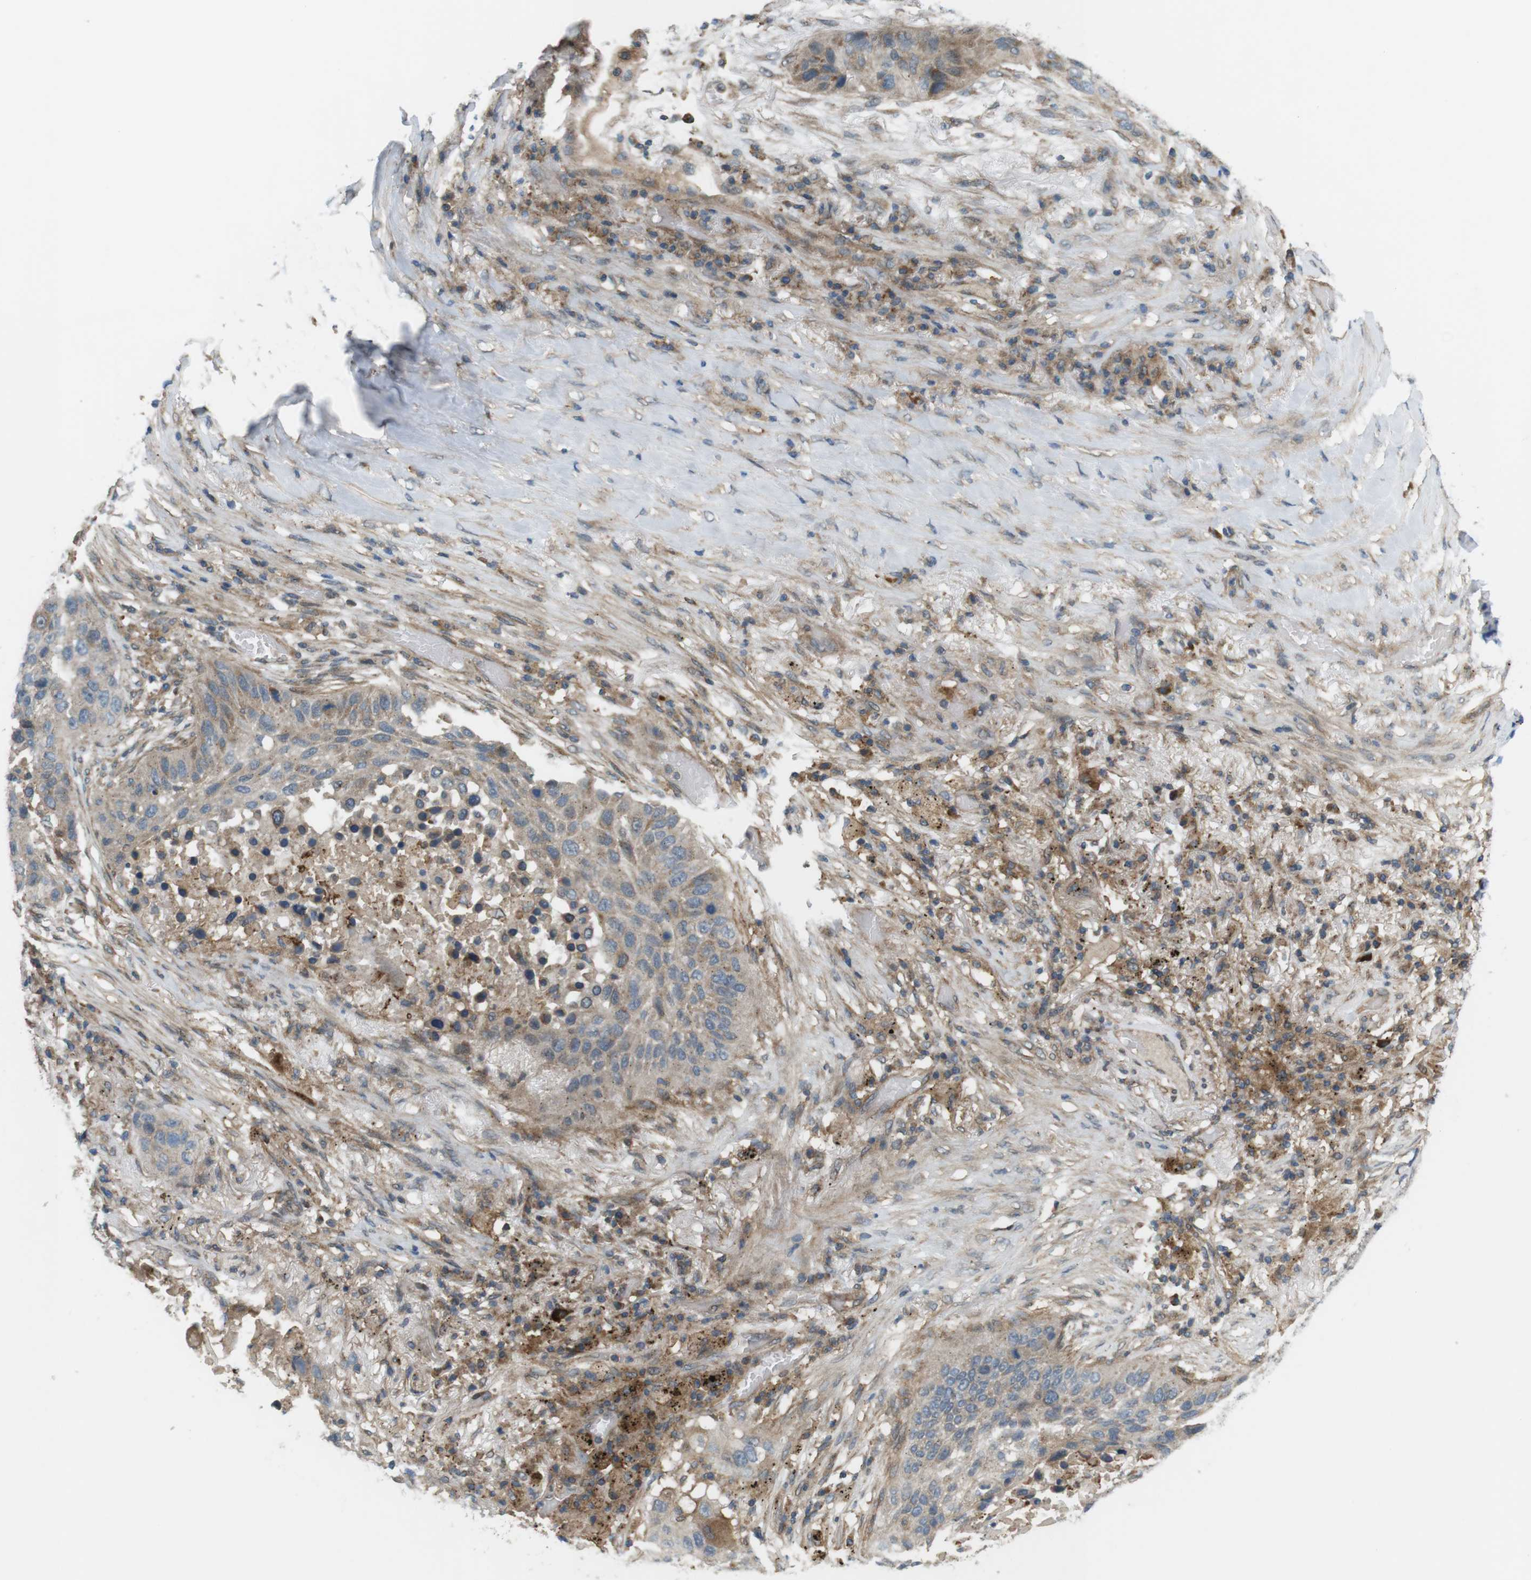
{"staining": {"intensity": "weak", "quantity": "25%-75%", "location": "cytoplasmic/membranous"}, "tissue": "lung cancer", "cell_type": "Tumor cells", "image_type": "cancer", "snomed": [{"axis": "morphology", "description": "Squamous cell carcinoma, NOS"}, {"axis": "topography", "description": "Lung"}], "caption": "Tumor cells display weak cytoplasmic/membranous positivity in about 25%-75% of cells in lung cancer. Using DAB (3,3'-diaminobenzidine) (brown) and hematoxylin (blue) stains, captured at high magnification using brightfield microscopy.", "gene": "DDAH2", "patient": {"sex": "male", "age": 57}}